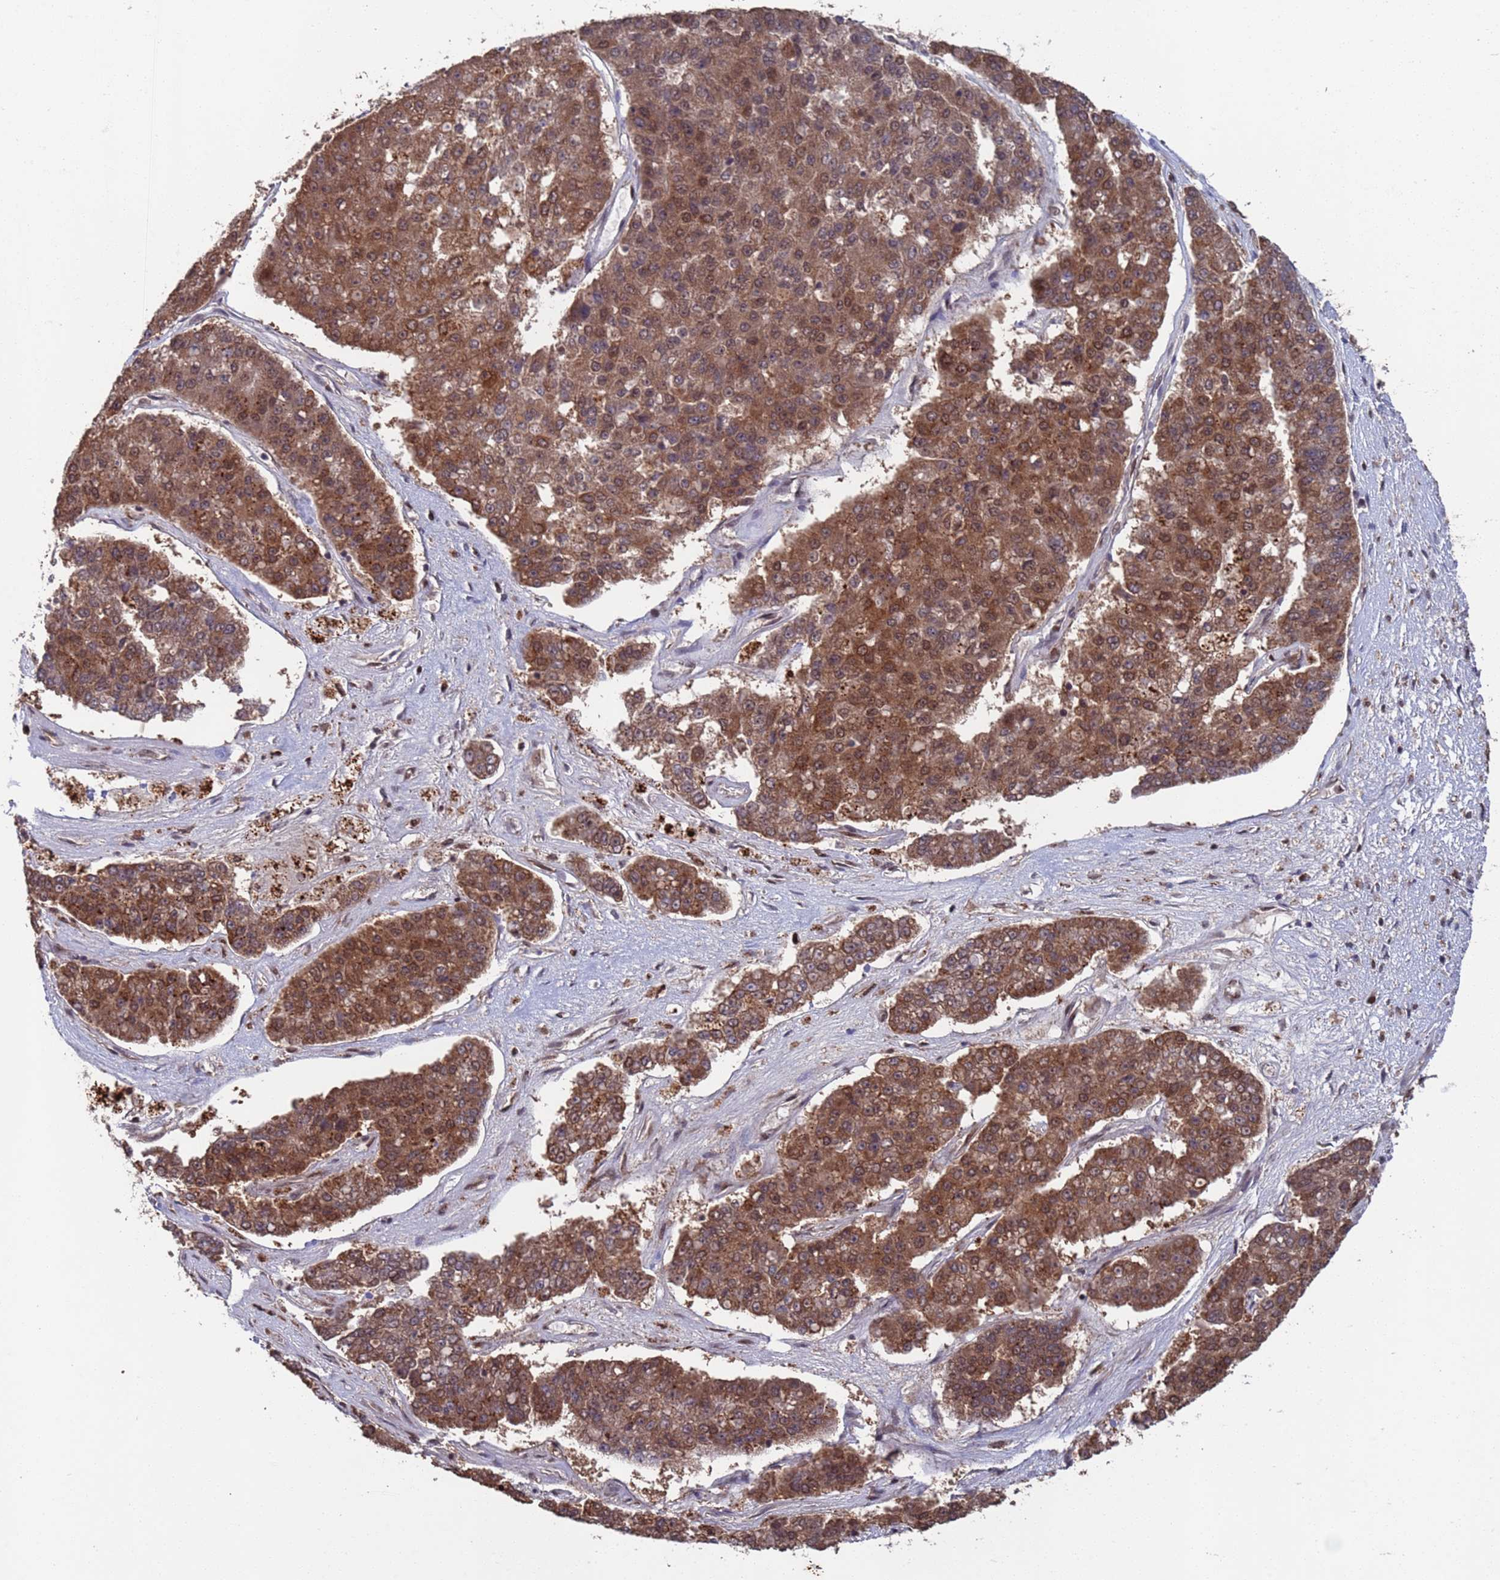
{"staining": {"intensity": "moderate", "quantity": ">75%", "location": "cytoplasmic/membranous"}, "tissue": "pancreatic cancer", "cell_type": "Tumor cells", "image_type": "cancer", "snomed": [{"axis": "morphology", "description": "Adenocarcinoma, NOS"}, {"axis": "topography", "description": "Pancreas"}], "caption": "A histopathology image of adenocarcinoma (pancreatic) stained for a protein demonstrates moderate cytoplasmic/membranous brown staining in tumor cells. (Stains: DAB (3,3'-diaminobenzidine) in brown, nuclei in blue, Microscopy: brightfield microscopy at high magnification).", "gene": "FUBP3", "patient": {"sex": "male", "age": 50}}